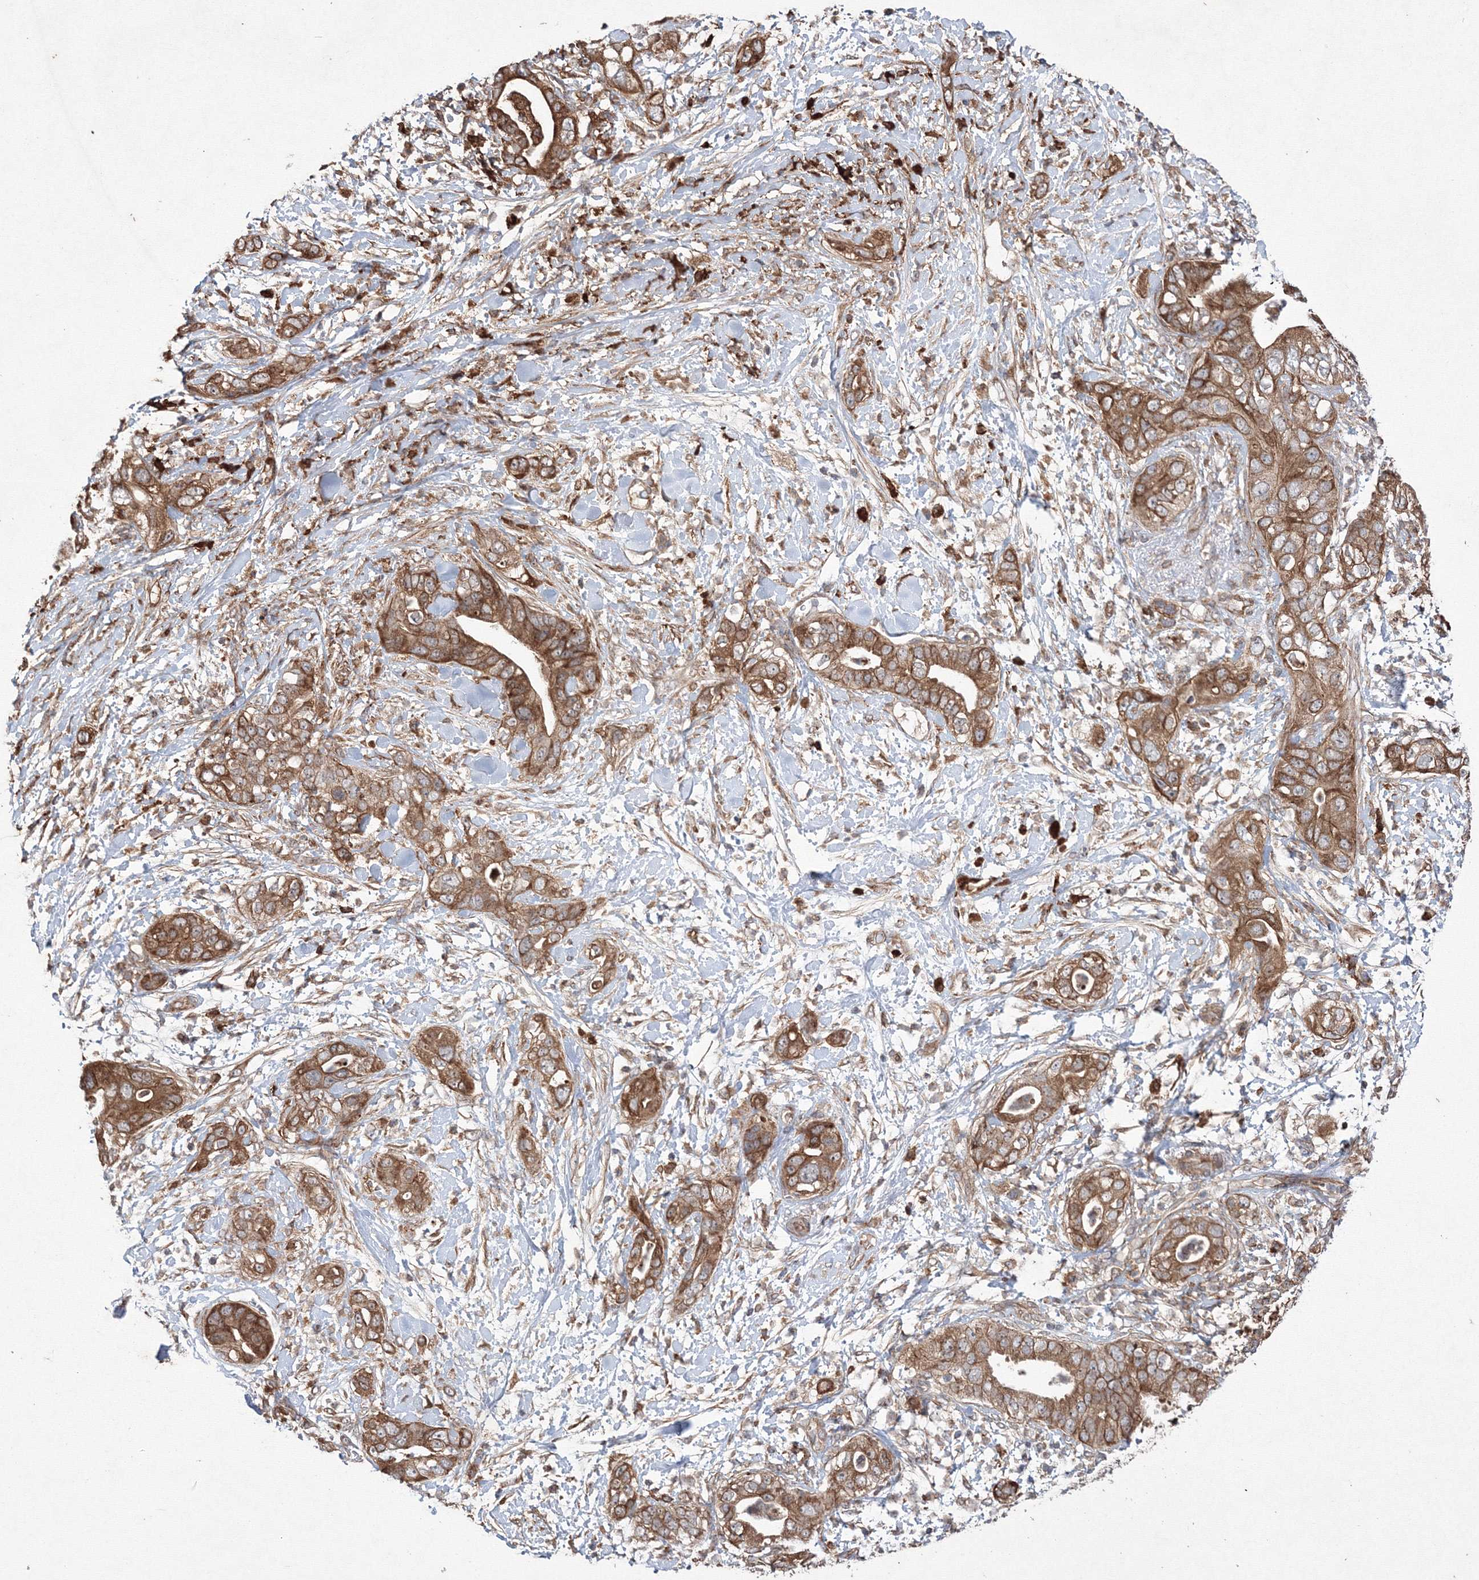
{"staining": {"intensity": "moderate", "quantity": ">75%", "location": "cytoplasmic/membranous"}, "tissue": "pancreatic cancer", "cell_type": "Tumor cells", "image_type": "cancer", "snomed": [{"axis": "morphology", "description": "Adenocarcinoma, NOS"}, {"axis": "topography", "description": "Pancreas"}], "caption": "Moderate cytoplasmic/membranous protein staining is appreciated in approximately >75% of tumor cells in pancreatic cancer (adenocarcinoma).", "gene": "RANBP3L", "patient": {"sex": "female", "age": 78}}